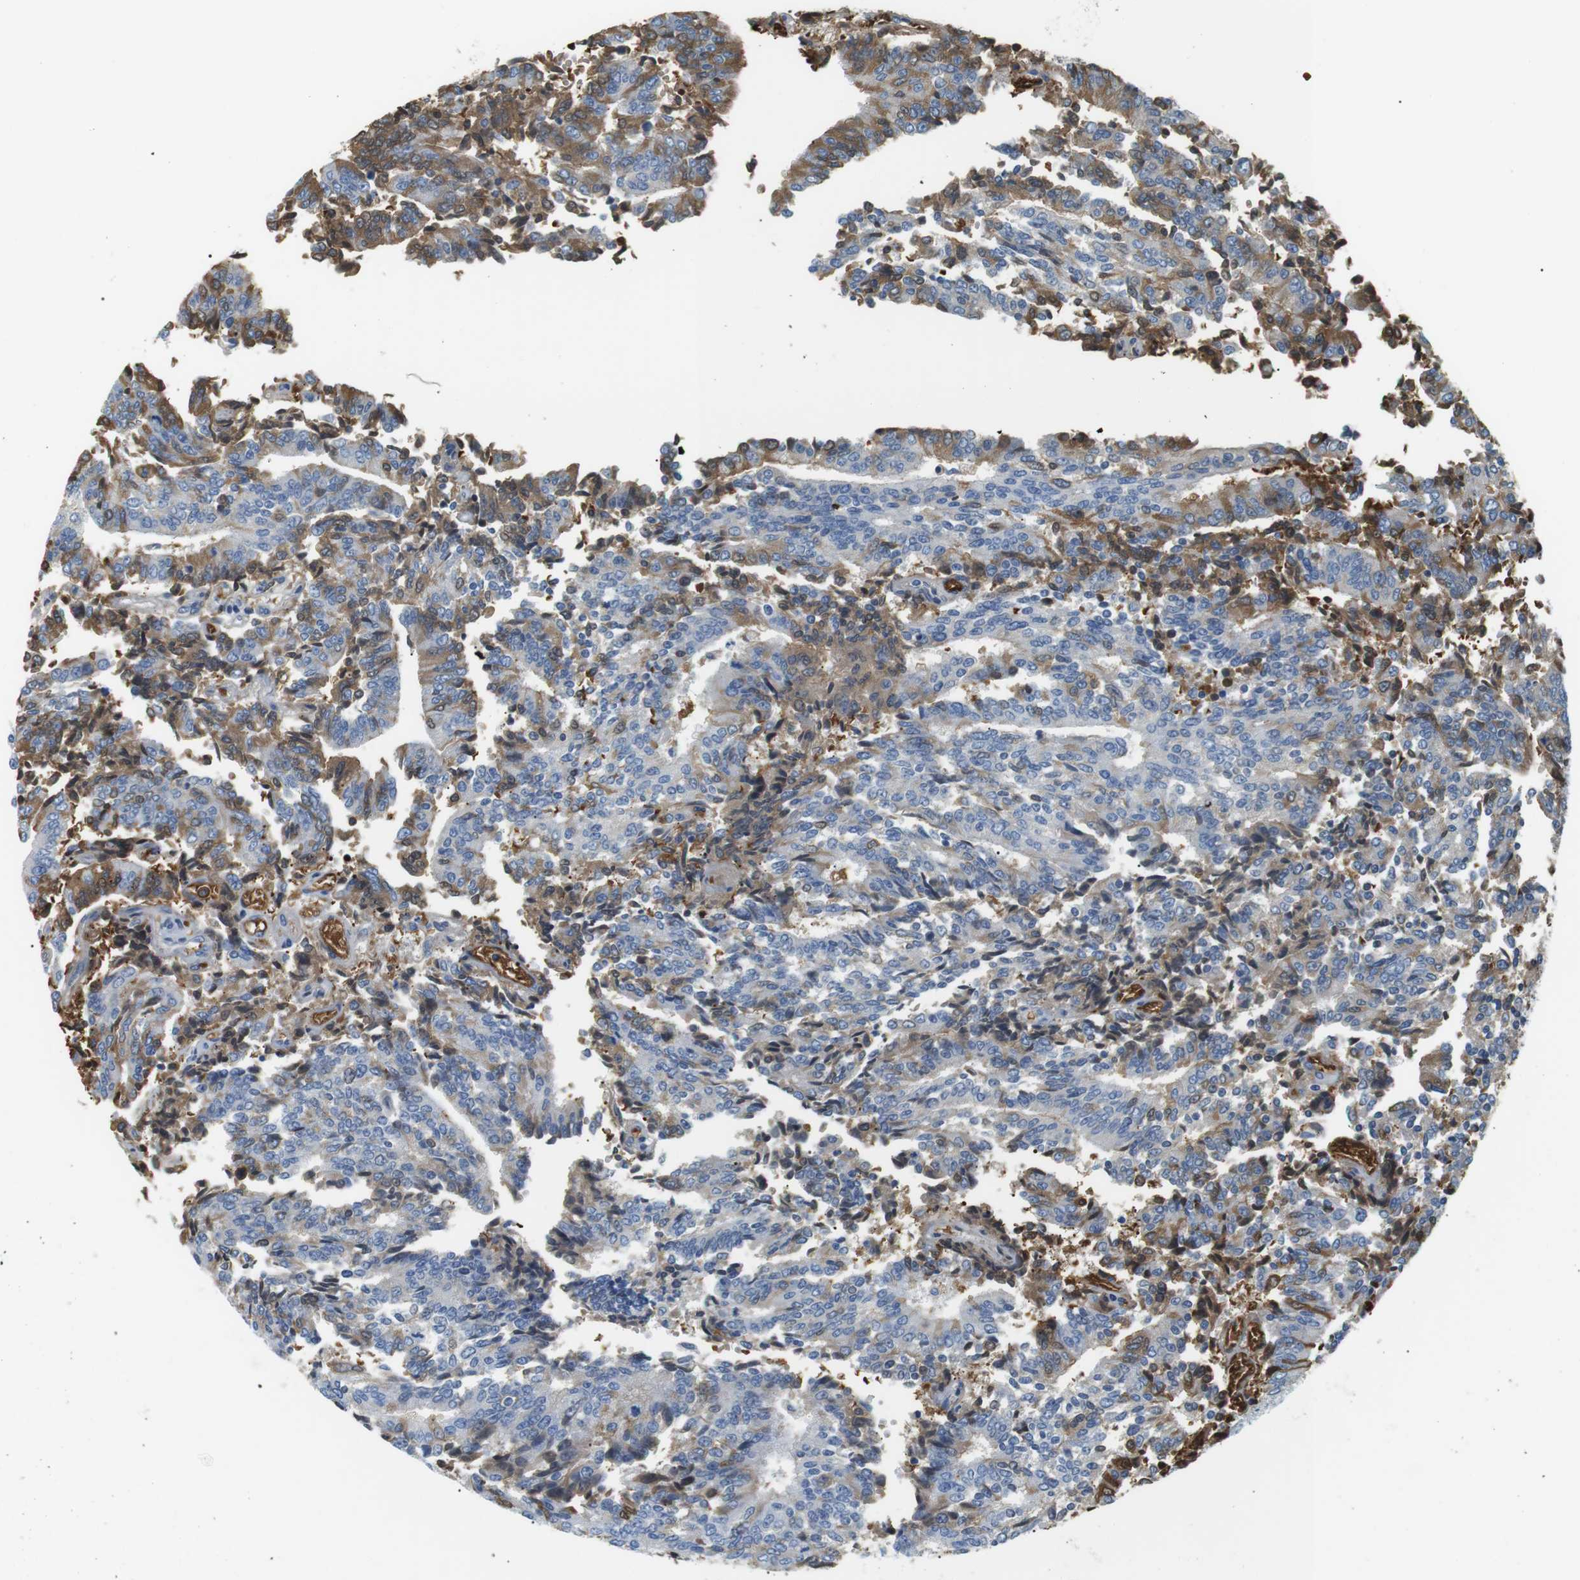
{"staining": {"intensity": "moderate", "quantity": "<25%", "location": "cytoplasmic/membranous"}, "tissue": "prostate cancer", "cell_type": "Tumor cells", "image_type": "cancer", "snomed": [{"axis": "morphology", "description": "Normal tissue, NOS"}, {"axis": "morphology", "description": "Adenocarcinoma, High grade"}, {"axis": "topography", "description": "Prostate"}, {"axis": "topography", "description": "Seminal veicle"}], "caption": "Immunohistochemical staining of prostate cancer reveals low levels of moderate cytoplasmic/membranous positivity in about <25% of tumor cells.", "gene": "ADCY10", "patient": {"sex": "male", "age": 55}}